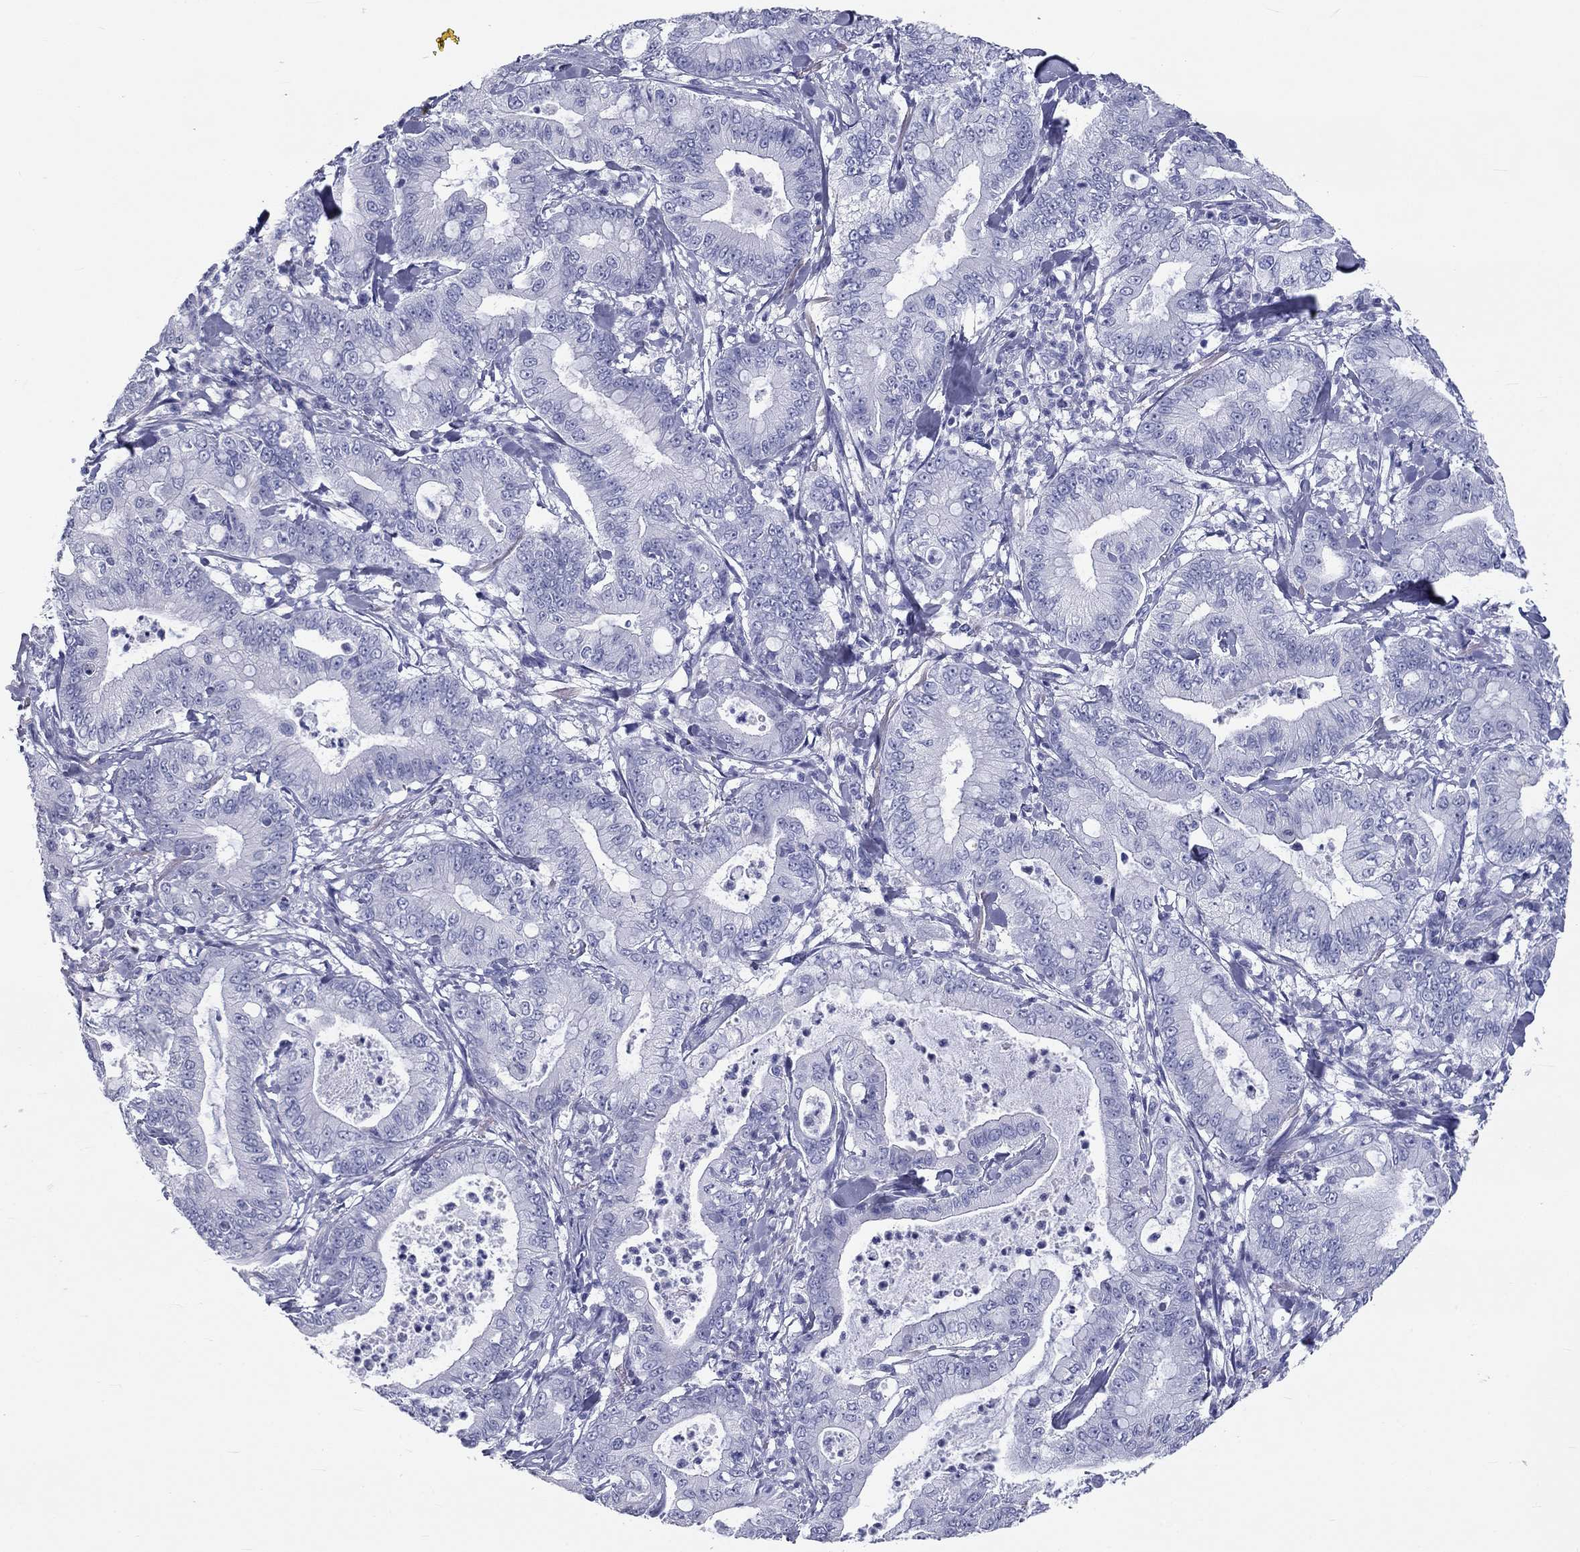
{"staining": {"intensity": "negative", "quantity": "none", "location": "none"}, "tissue": "pancreatic cancer", "cell_type": "Tumor cells", "image_type": "cancer", "snomed": [{"axis": "morphology", "description": "Adenocarcinoma, NOS"}, {"axis": "topography", "description": "Pancreas"}], "caption": "IHC histopathology image of neoplastic tissue: human pancreatic cancer (adenocarcinoma) stained with DAB (3,3'-diaminobenzidine) shows no significant protein positivity in tumor cells.", "gene": "DNALI1", "patient": {"sex": "male", "age": 71}}